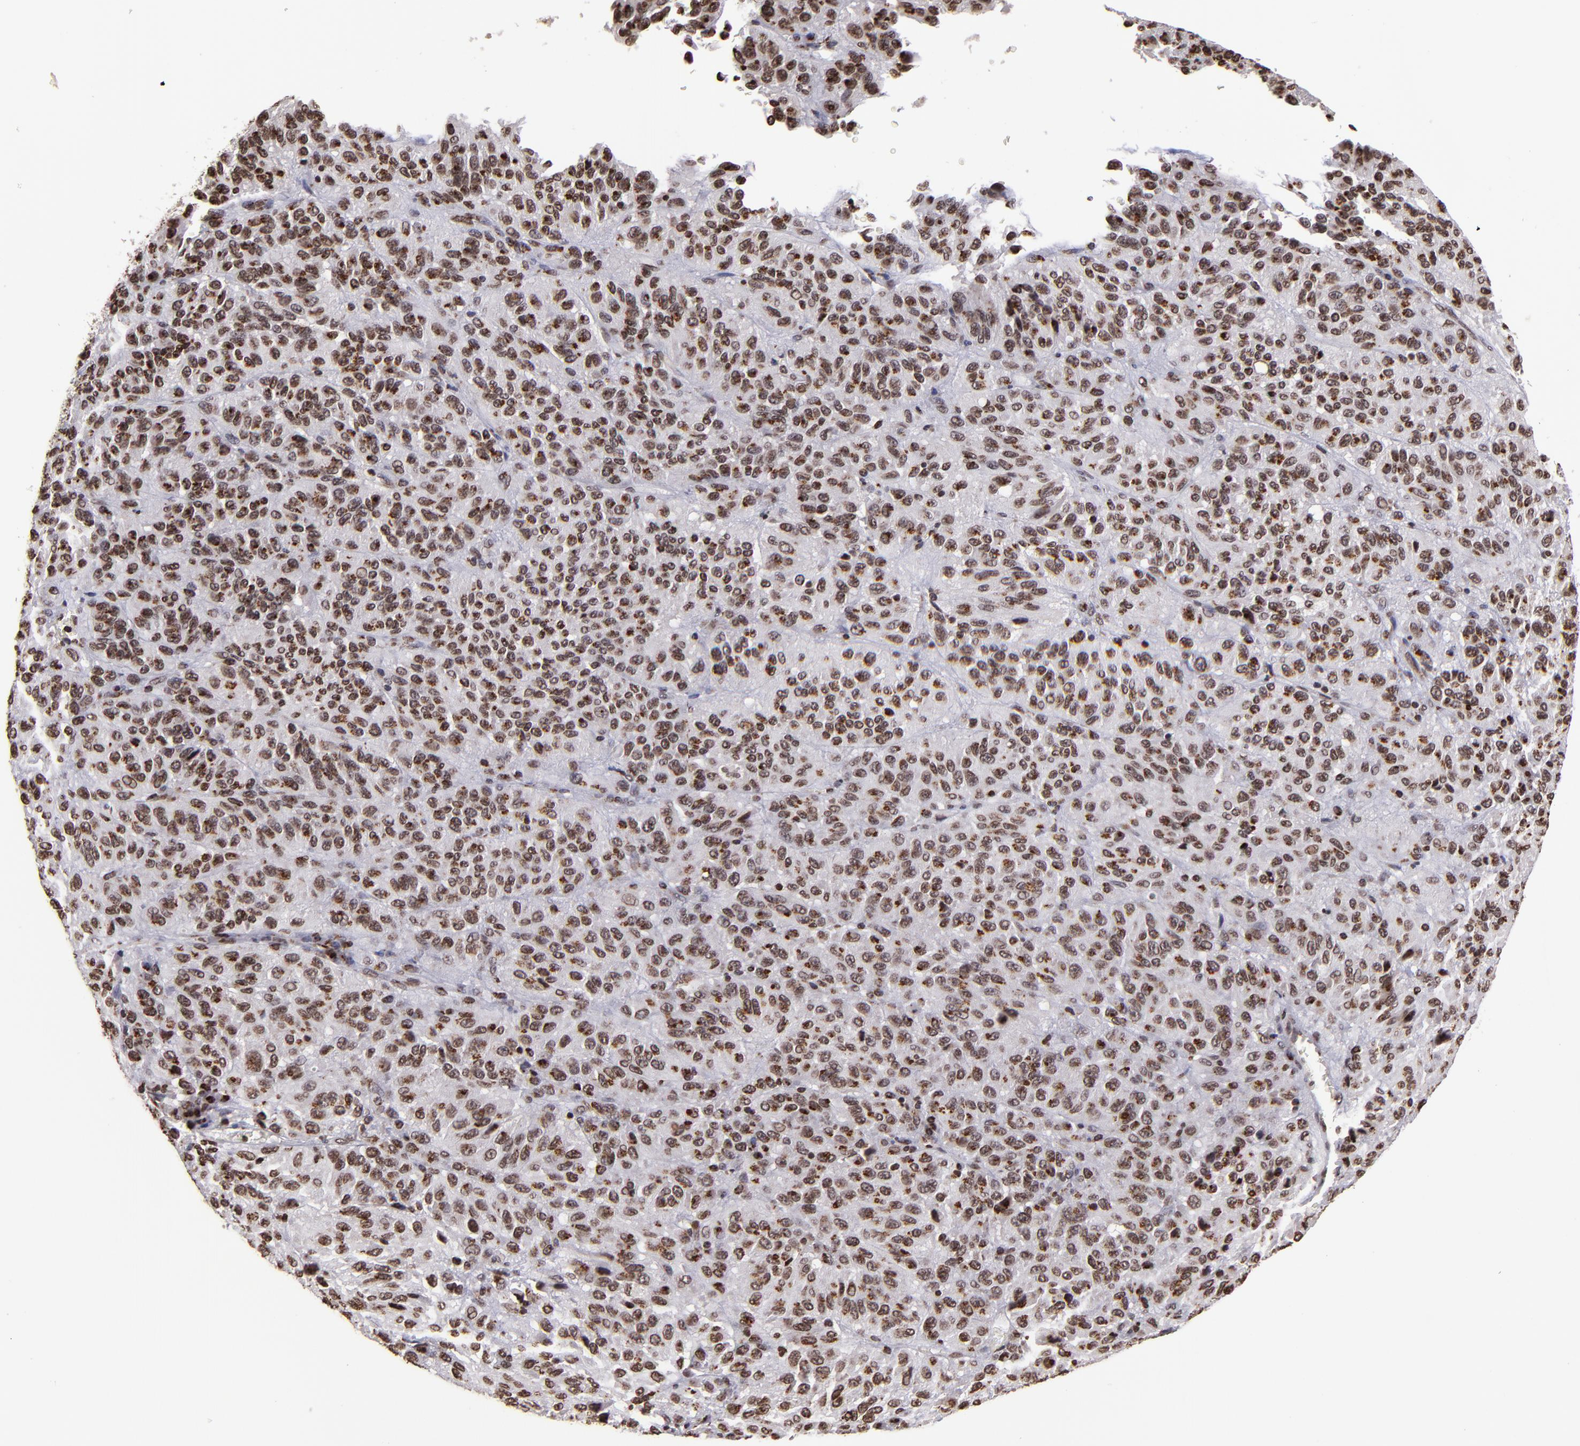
{"staining": {"intensity": "strong", "quantity": ">75%", "location": "cytoplasmic/membranous,nuclear"}, "tissue": "melanoma", "cell_type": "Tumor cells", "image_type": "cancer", "snomed": [{"axis": "morphology", "description": "Malignant melanoma, Metastatic site"}, {"axis": "topography", "description": "Lung"}], "caption": "The immunohistochemical stain labels strong cytoplasmic/membranous and nuclear expression in tumor cells of malignant melanoma (metastatic site) tissue.", "gene": "CSDC2", "patient": {"sex": "male", "age": 64}}